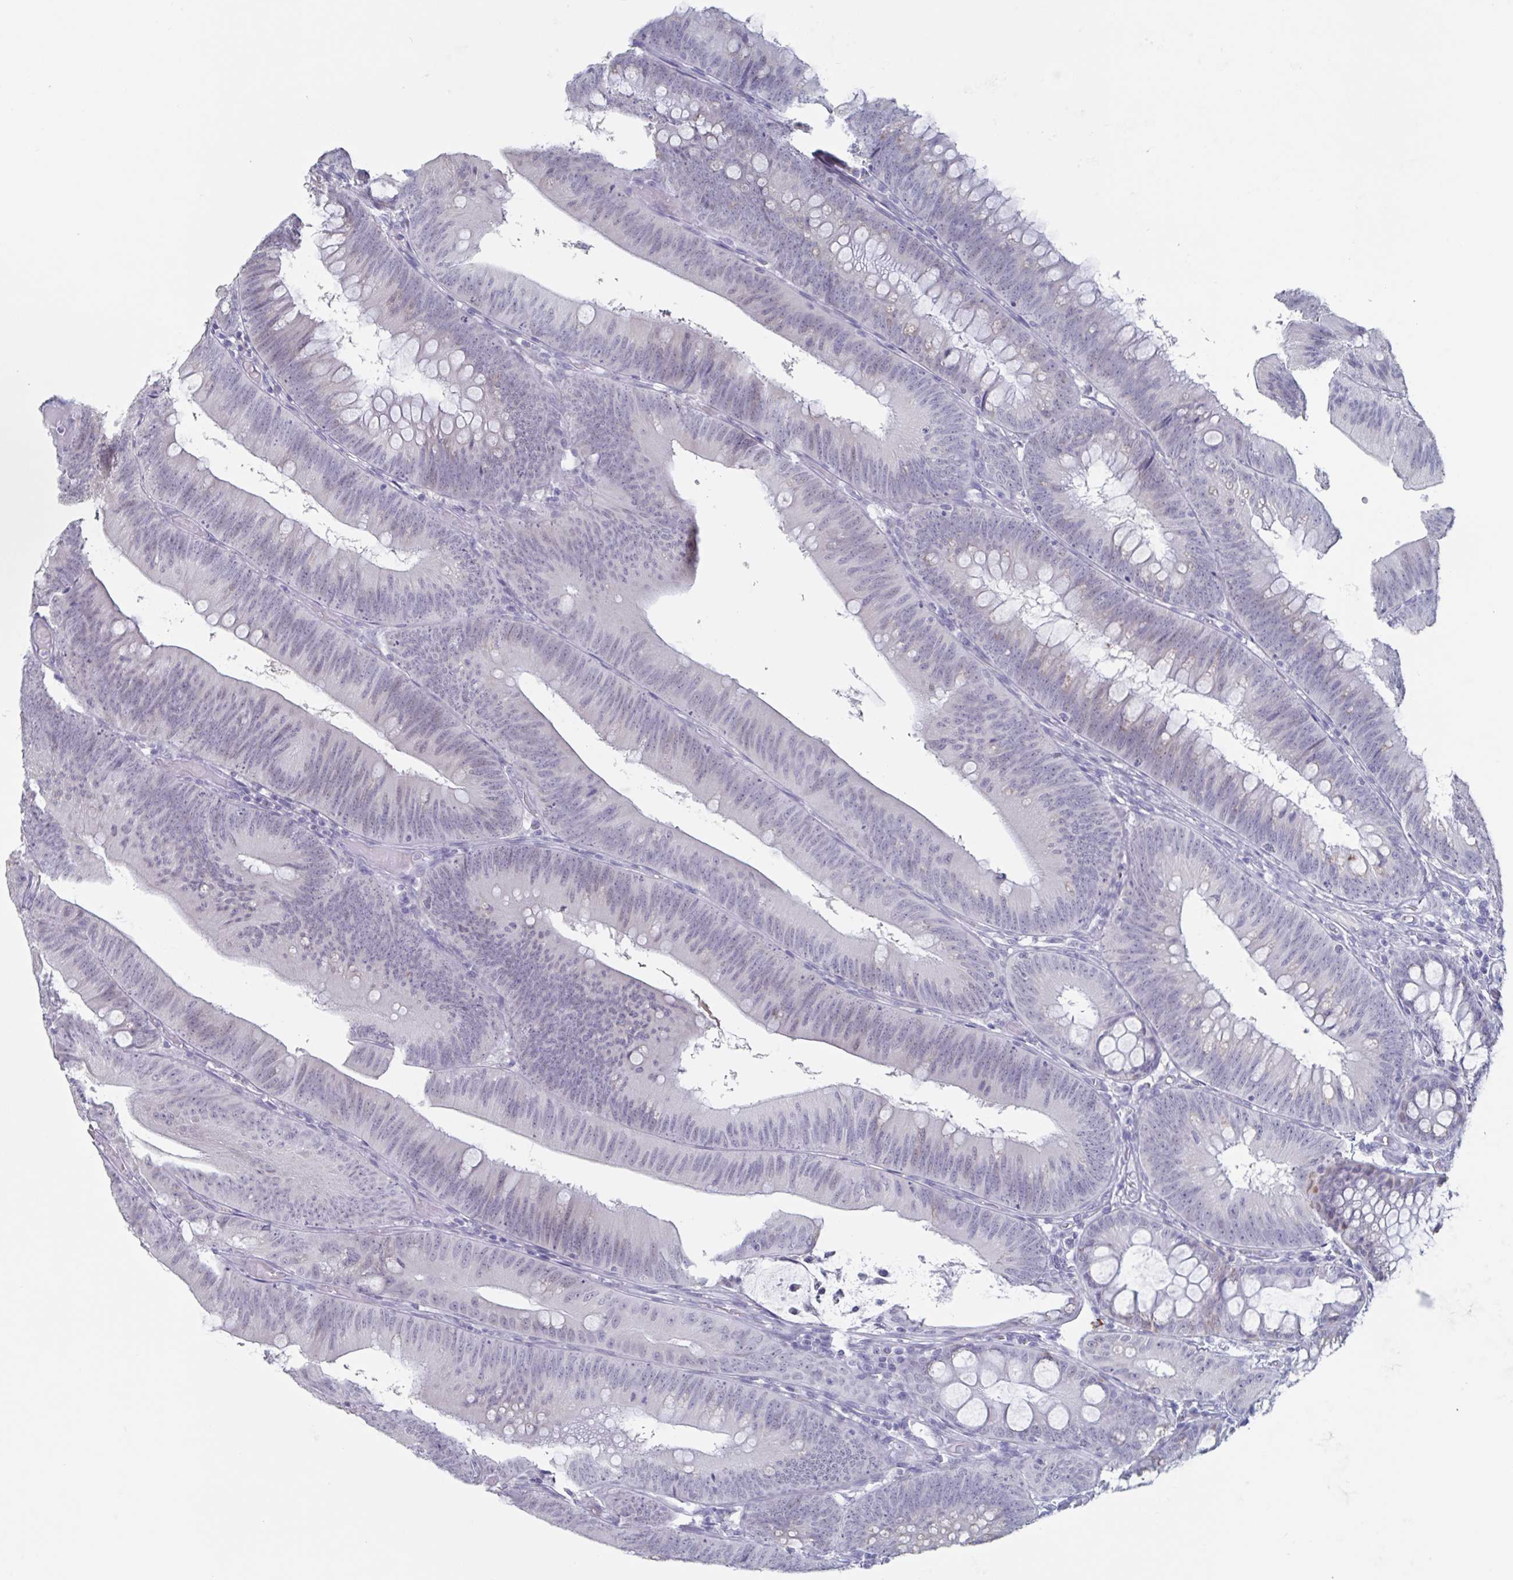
{"staining": {"intensity": "negative", "quantity": "none", "location": "none"}, "tissue": "colorectal cancer", "cell_type": "Tumor cells", "image_type": "cancer", "snomed": [{"axis": "morphology", "description": "Adenocarcinoma, NOS"}, {"axis": "topography", "description": "Colon"}], "caption": "IHC image of human colorectal cancer stained for a protein (brown), which displays no staining in tumor cells. (IHC, brightfield microscopy, high magnification).", "gene": "KDM4D", "patient": {"sex": "male", "age": 84}}